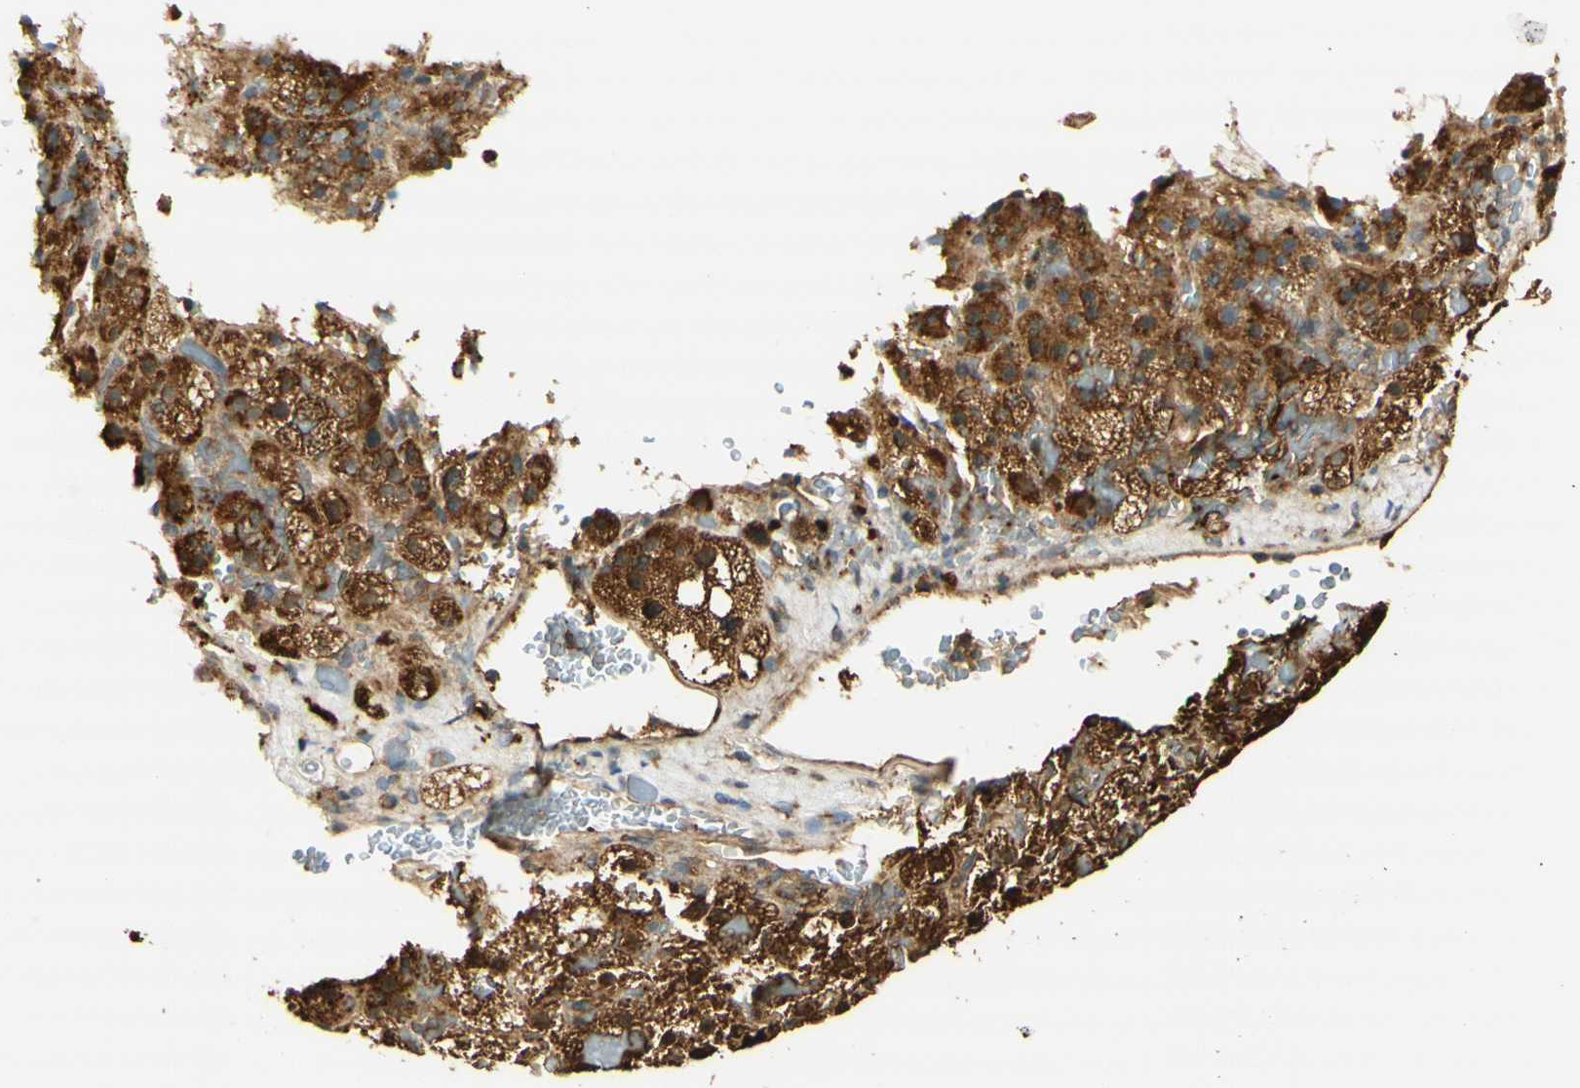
{"staining": {"intensity": "moderate", "quantity": ">75%", "location": "cytoplasmic/membranous"}, "tissue": "adrenal gland", "cell_type": "Glandular cells", "image_type": "normal", "snomed": [{"axis": "morphology", "description": "Normal tissue, NOS"}, {"axis": "topography", "description": "Adrenal gland"}], "caption": "Protein staining by IHC exhibits moderate cytoplasmic/membranous staining in about >75% of glandular cells in unremarkable adrenal gland. (Stains: DAB in brown, nuclei in blue, Microscopy: brightfield microscopy at high magnification).", "gene": "AGER", "patient": {"sex": "female", "age": 59}}